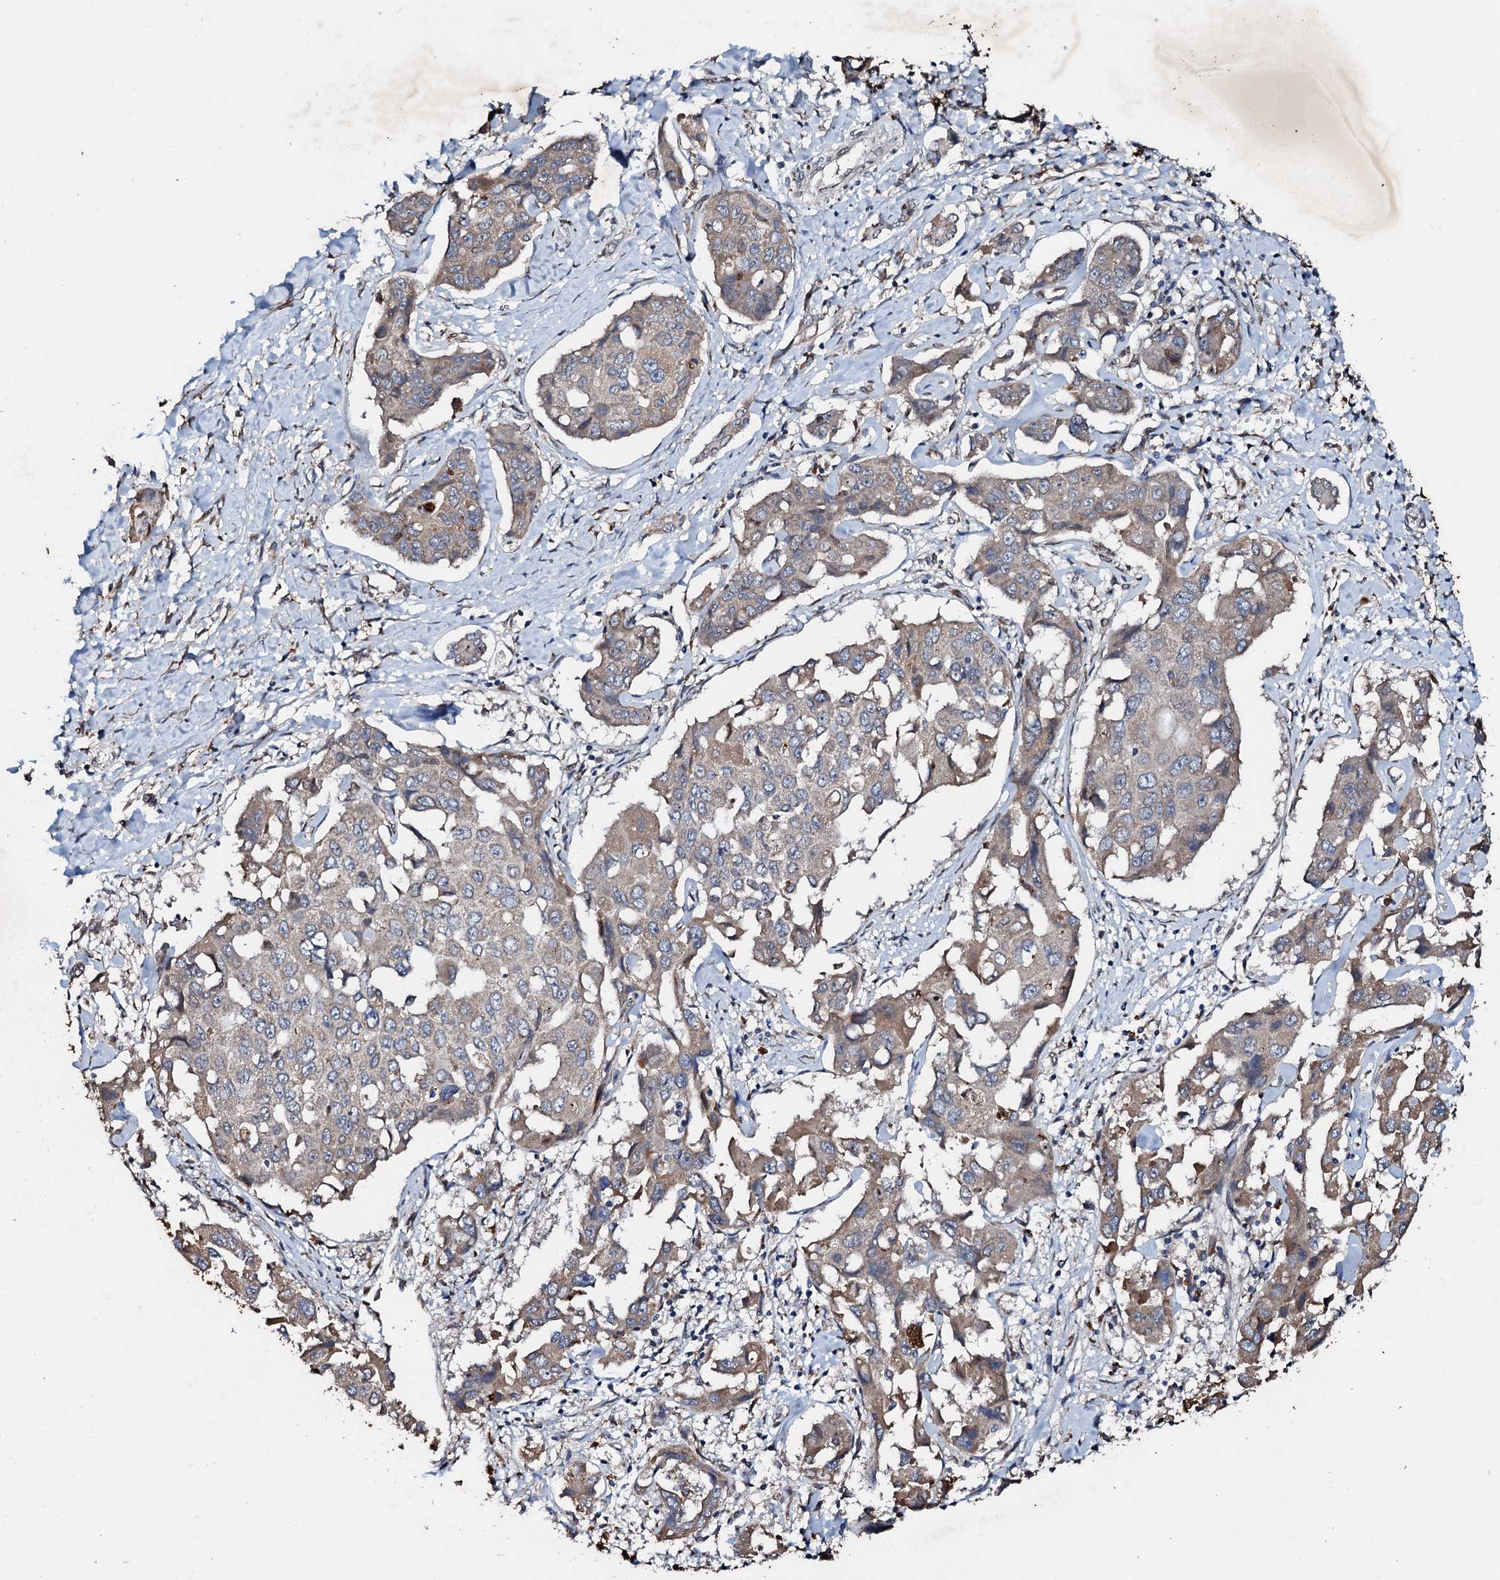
{"staining": {"intensity": "weak", "quantity": ">75%", "location": "cytoplasmic/membranous"}, "tissue": "liver cancer", "cell_type": "Tumor cells", "image_type": "cancer", "snomed": [{"axis": "morphology", "description": "Cholangiocarcinoma"}, {"axis": "topography", "description": "Liver"}], "caption": "A histopathology image showing weak cytoplasmic/membranous positivity in about >75% of tumor cells in cholangiocarcinoma (liver), as visualized by brown immunohistochemical staining.", "gene": "ADAMTS10", "patient": {"sex": "male", "age": 59}}